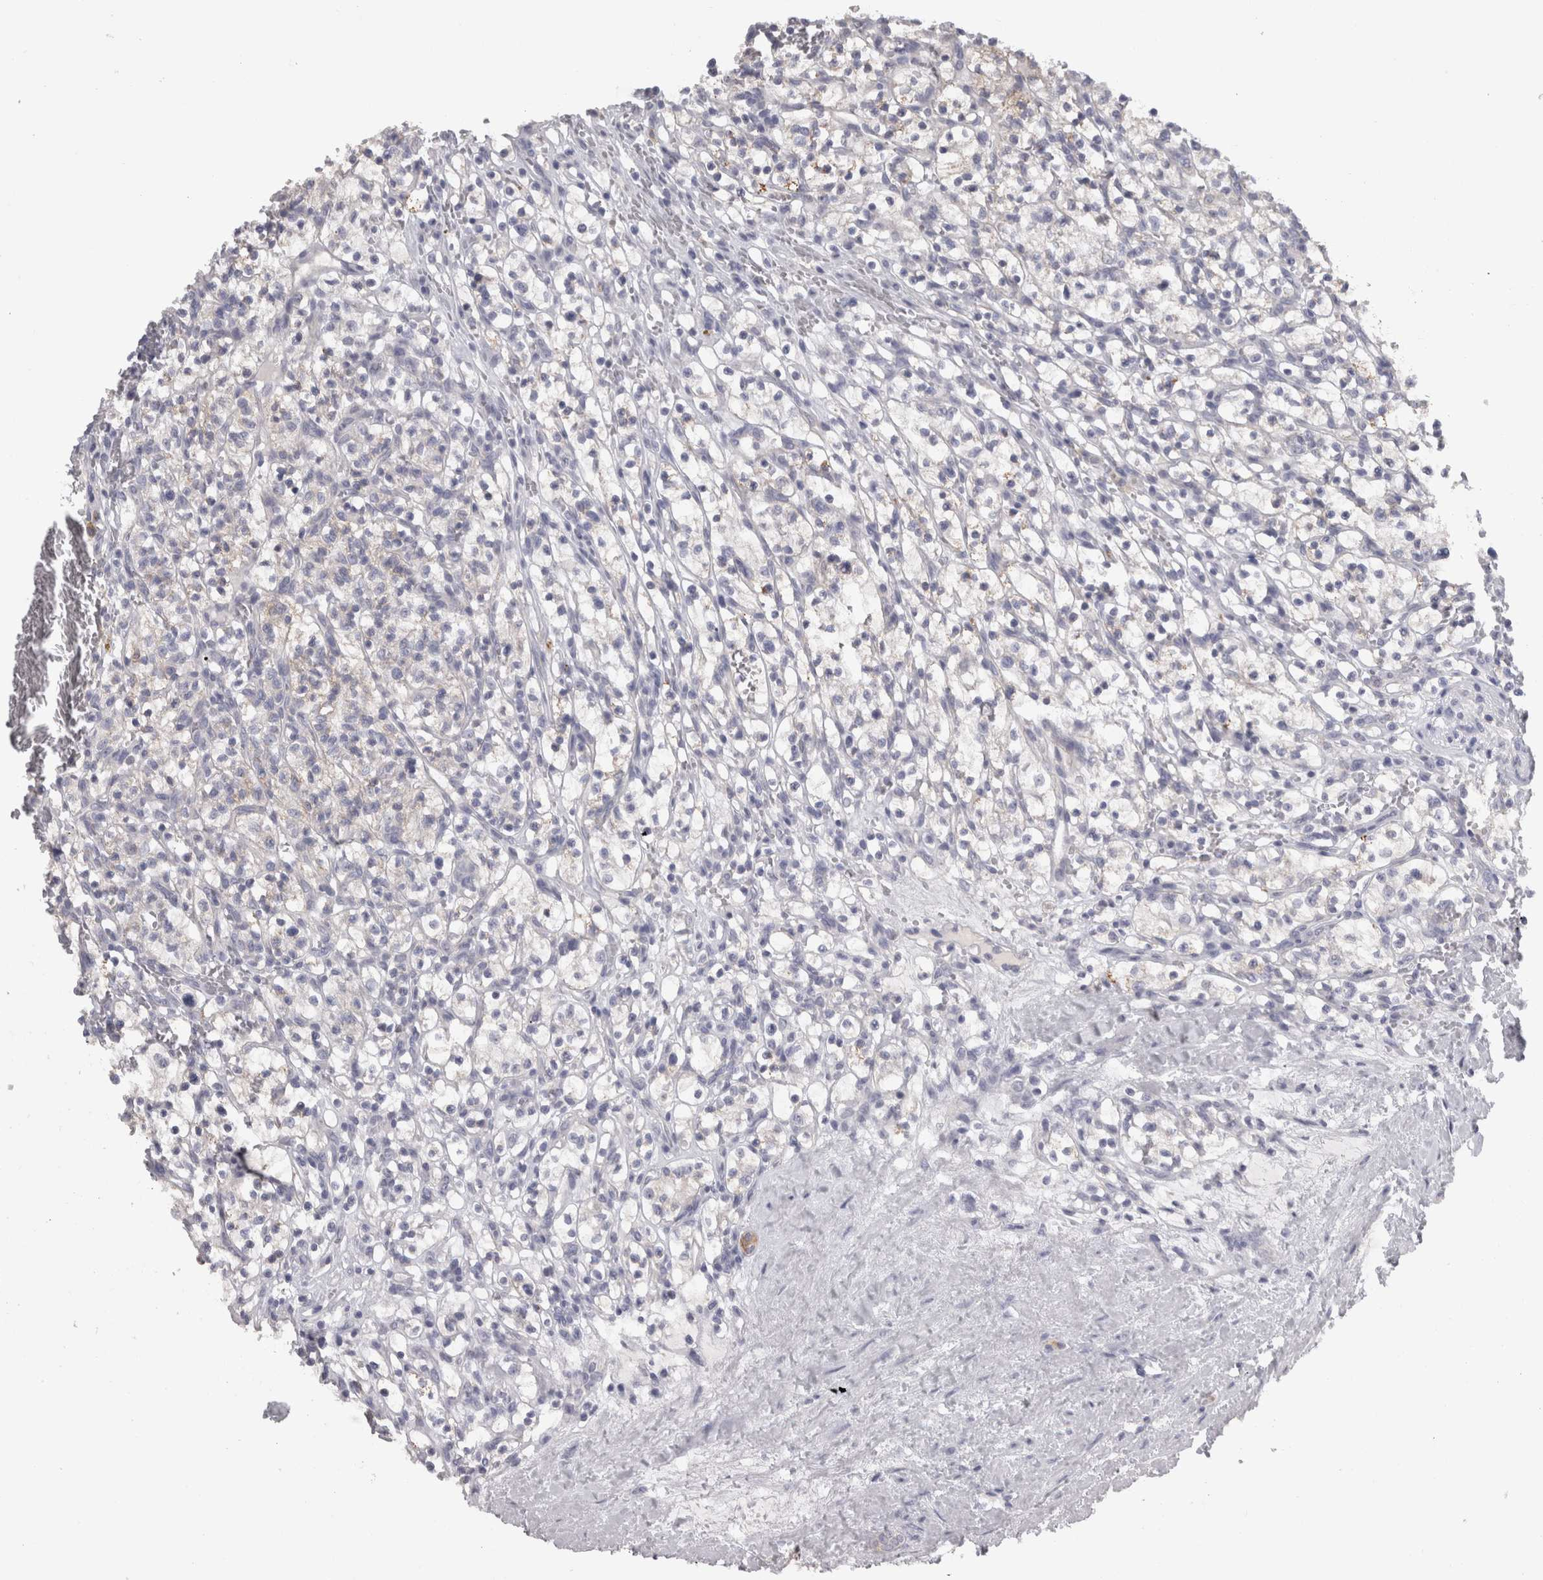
{"staining": {"intensity": "negative", "quantity": "none", "location": "none"}, "tissue": "renal cancer", "cell_type": "Tumor cells", "image_type": "cancer", "snomed": [{"axis": "morphology", "description": "Adenocarcinoma, NOS"}, {"axis": "topography", "description": "Kidney"}], "caption": "DAB immunohistochemical staining of human renal cancer shows no significant staining in tumor cells. The staining was performed using DAB (3,3'-diaminobenzidine) to visualize the protein expression in brown, while the nuclei were stained in blue with hematoxylin (Magnification: 20x).", "gene": "TCAP", "patient": {"sex": "female", "age": 57}}